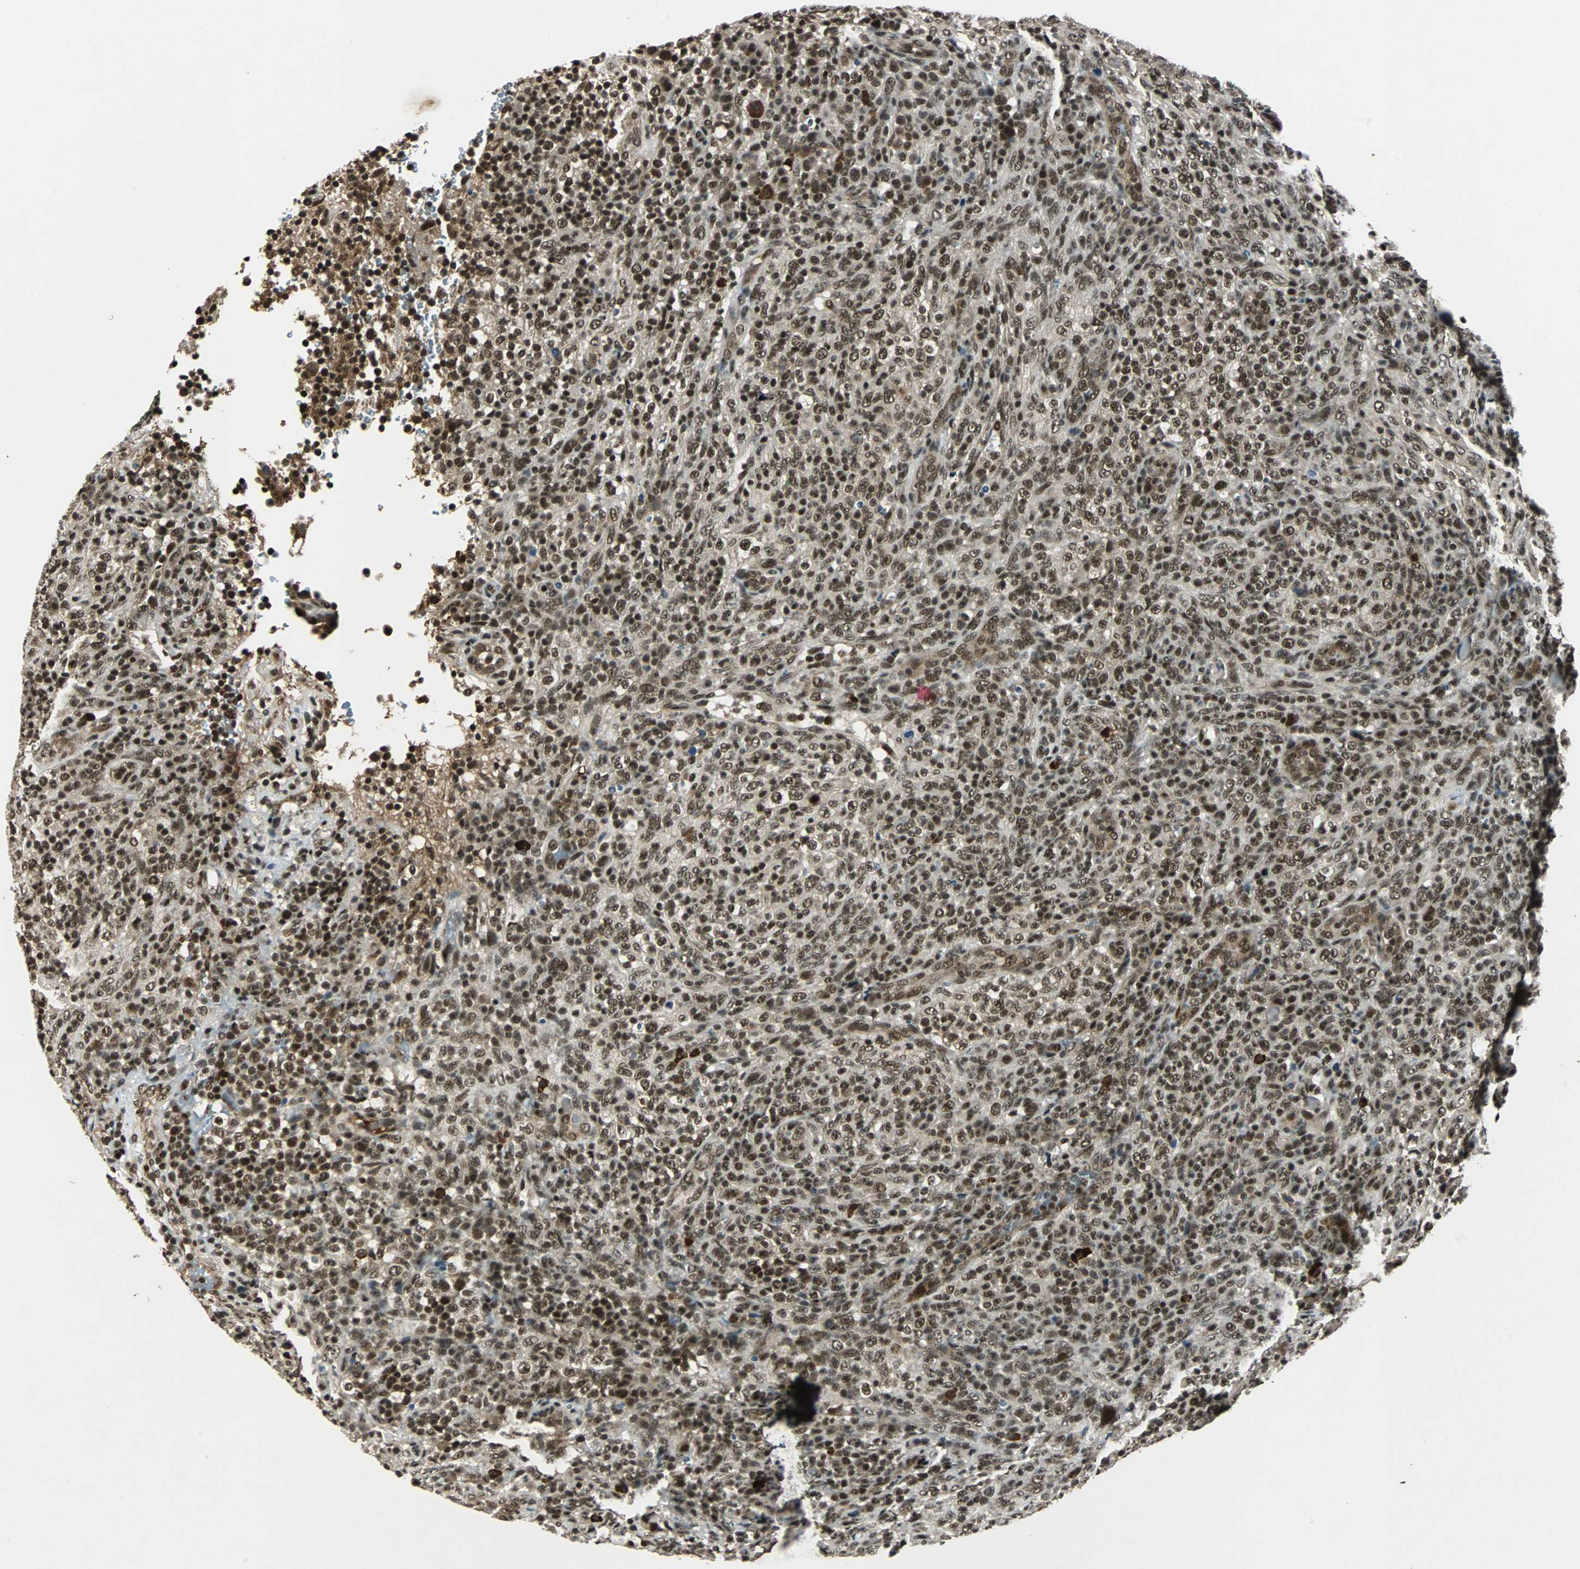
{"staining": {"intensity": "strong", "quantity": ">75%", "location": "nuclear"}, "tissue": "lymphoma", "cell_type": "Tumor cells", "image_type": "cancer", "snomed": [{"axis": "morphology", "description": "Malignant lymphoma, non-Hodgkin's type, High grade"}, {"axis": "topography", "description": "Lymph node"}], "caption": "Strong nuclear protein positivity is appreciated in about >75% of tumor cells in lymphoma. (Stains: DAB in brown, nuclei in blue, Microscopy: brightfield microscopy at high magnification).", "gene": "TAF5", "patient": {"sex": "female", "age": 76}}